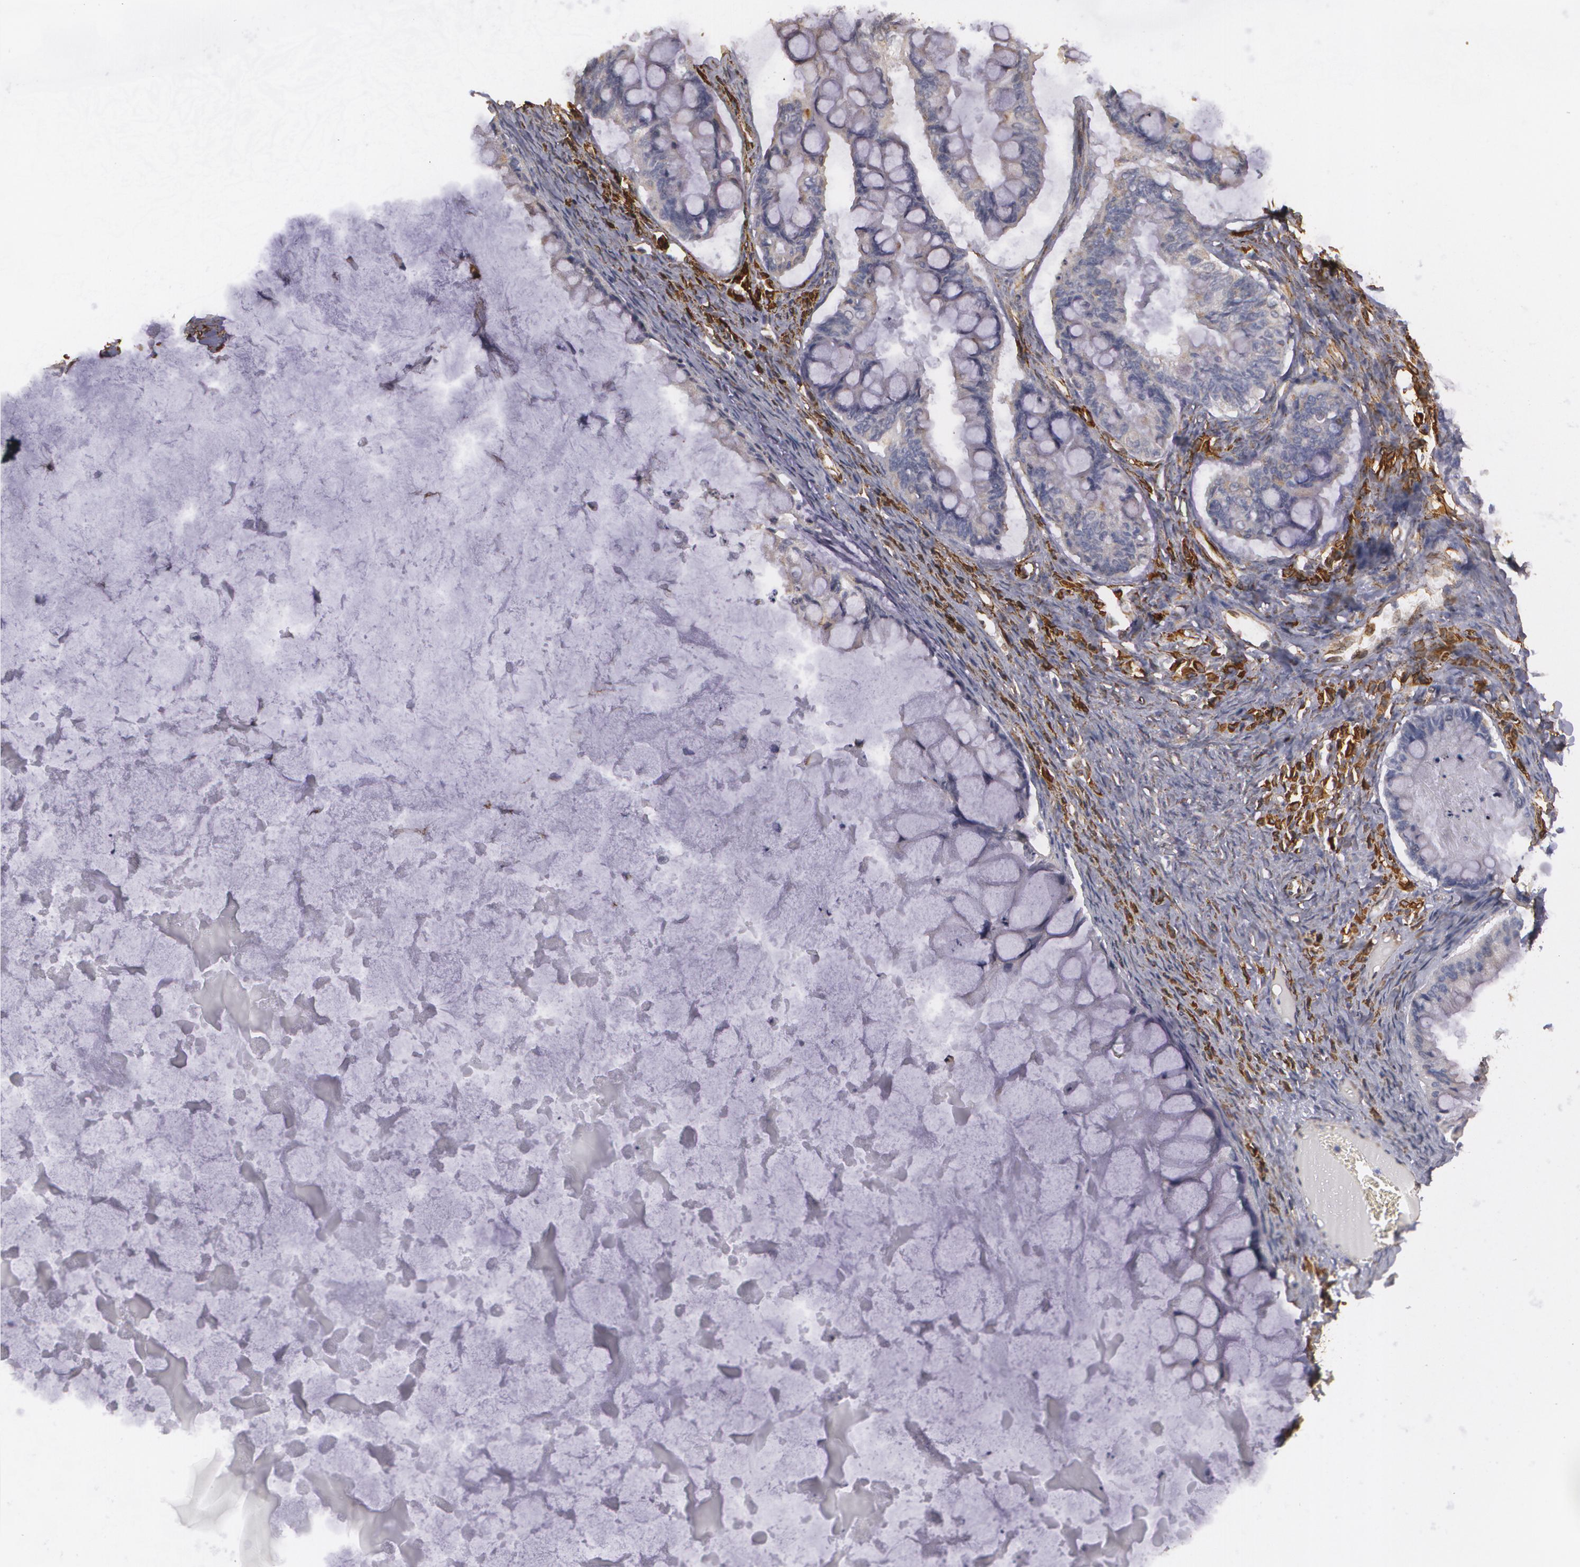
{"staining": {"intensity": "weak", "quantity": "25%-75%", "location": "cytoplasmic/membranous"}, "tissue": "ovarian cancer", "cell_type": "Tumor cells", "image_type": "cancer", "snomed": [{"axis": "morphology", "description": "Cystadenocarcinoma, mucinous, NOS"}, {"axis": "topography", "description": "Ovary"}], "caption": "Mucinous cystadenocarcinoma (ovarian) stained with a brown dye exhibits weak cytoplasmic/membranous positive staining in approximately 25%-75% of tumor cells.", "gene": "CYB5R3", "patient": {"sex": "female", "age": 57}}